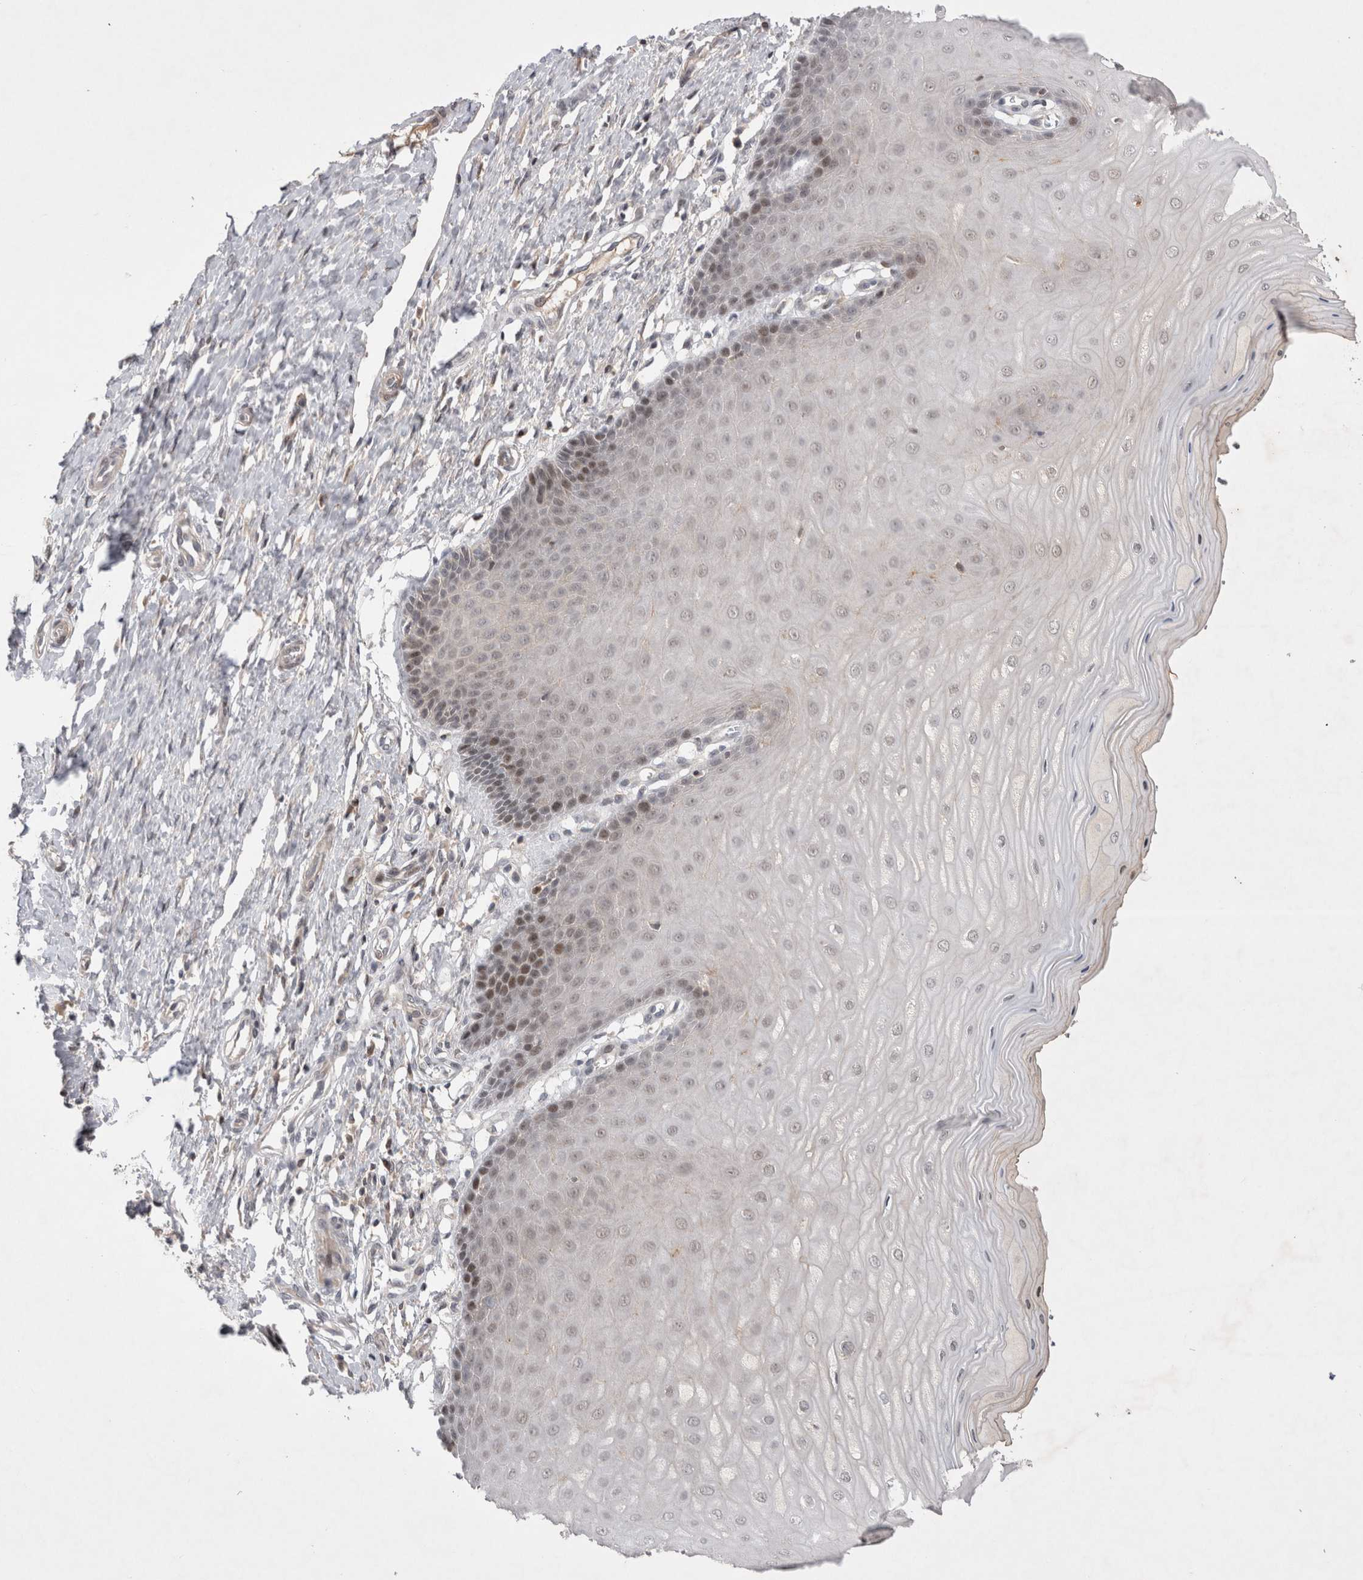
{"staining": {"intensity": "weak", "quantity": "25%-75%", "location": "cytoplasmic/membranous,nuclear"}, "tissue": "cervix", "cell_type": "Glandular cells", "image_type": "normal", "snomed": [{"axis": "morphology", "description": "Normal tissue, NOS"}, {"axis": "topography", "description": "Cervix"}], "caption": "Cervix was stained to show a protein in brown. There is low levels of weak cytoplasmic/membranous,nuclear positivity in about 25%-75% of glandular cells.", "gene": "PLEKHM1", "patient": {"sex": "female", "age": 55}}